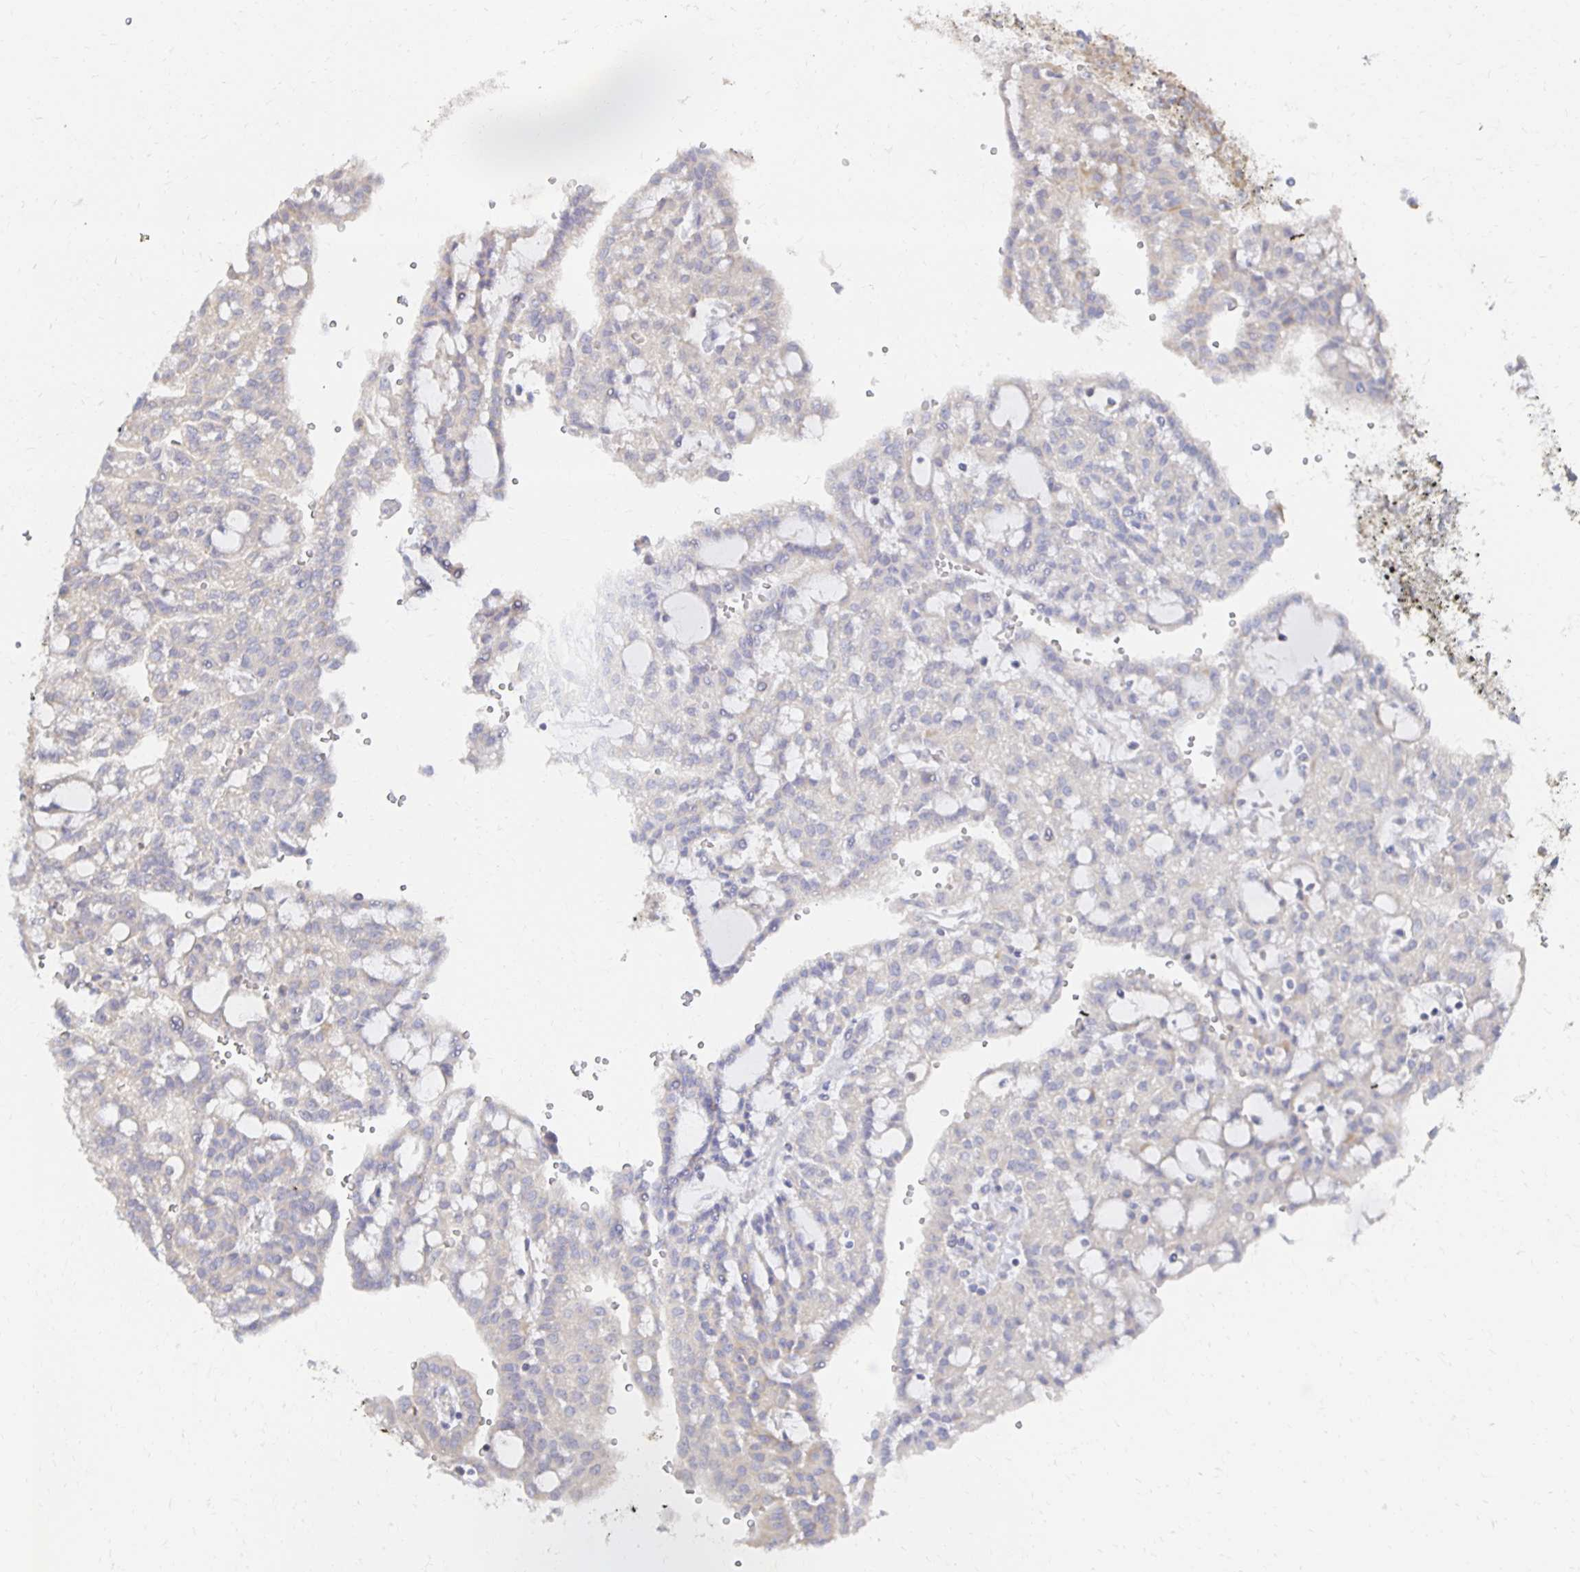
{"staining": {"intensity": "negative", "quantity": "none", "location": "none"}, "tissue": "renal cancer", "cell_type": "Tumor cells", "image_type": "cancer", "snomed": [{"axis": "morphology", "description": "Adenocarcinoma, NOS"}, {"axis": "topography", "description": "Kidney"}], "caption": "Renal adenocarcinoma was stained to show a protein in brown. There is no significant staining in tumor cells. (Immunohistochemistry (ihc), brightfield microscopy, high magnification).", "gene": "NKX2-8", "patient": {"sex": "male", "age": 63}}